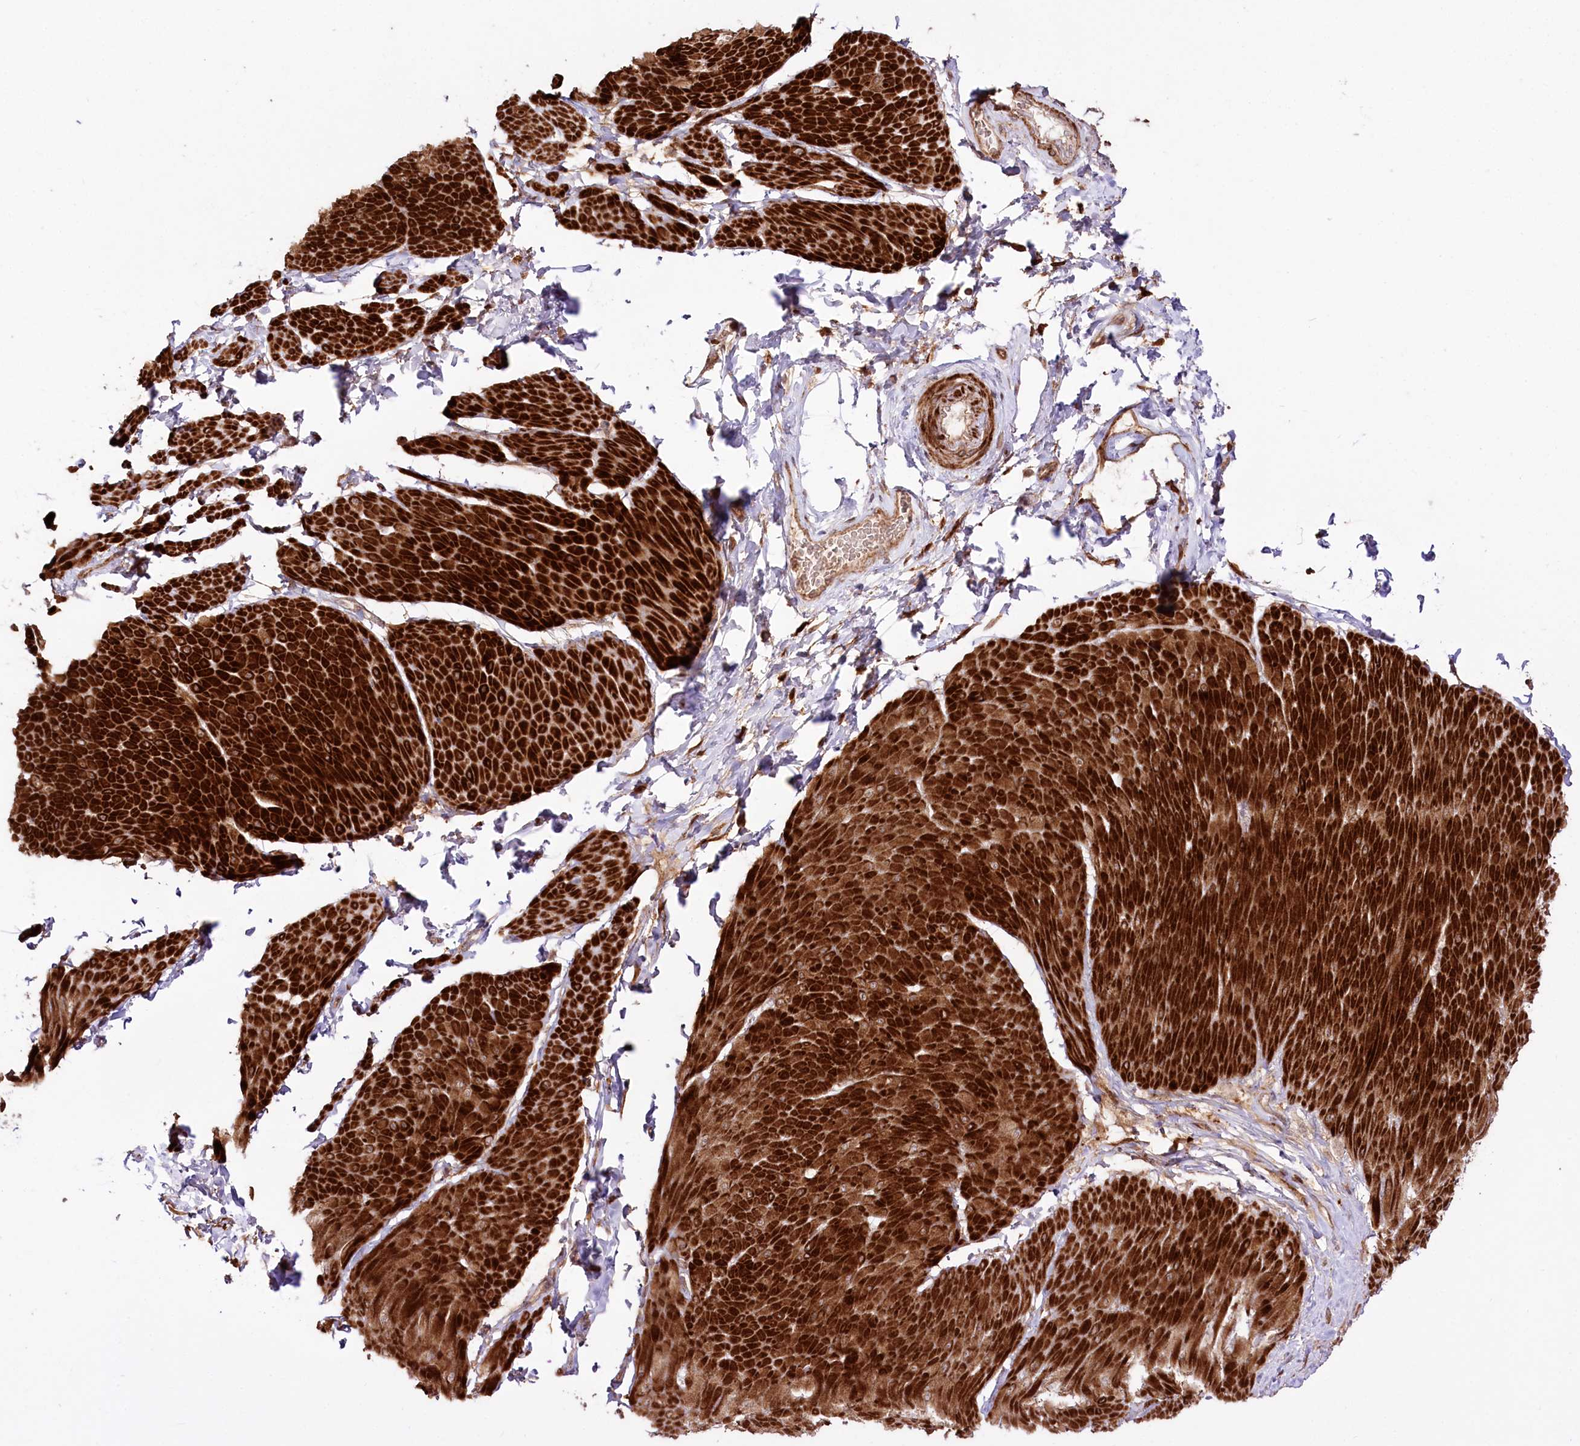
{"staining": {"intensity": "strong", "quantity": ">75%", "location": "cytoplasmic/membranous"}, "tissue": "smooth muscle", "cell_type": "Smooth muscle cells", "image_type": "normal", "snomed": [{"axis": "morphology", "description": "Urothelial carcinoma, High grade"}, {"axis": "topography", "description": "Urinary bladder"}], "caption": "Immunohistochemistry image of normal smooth muscle stained for a protein (brown), which exhibits high levels of strong cytoplasmic/membranous positivity in about >75% of smooth muscle cells.", "gene": "REXO2", "patient": {"sex": "male", "age": 46}}